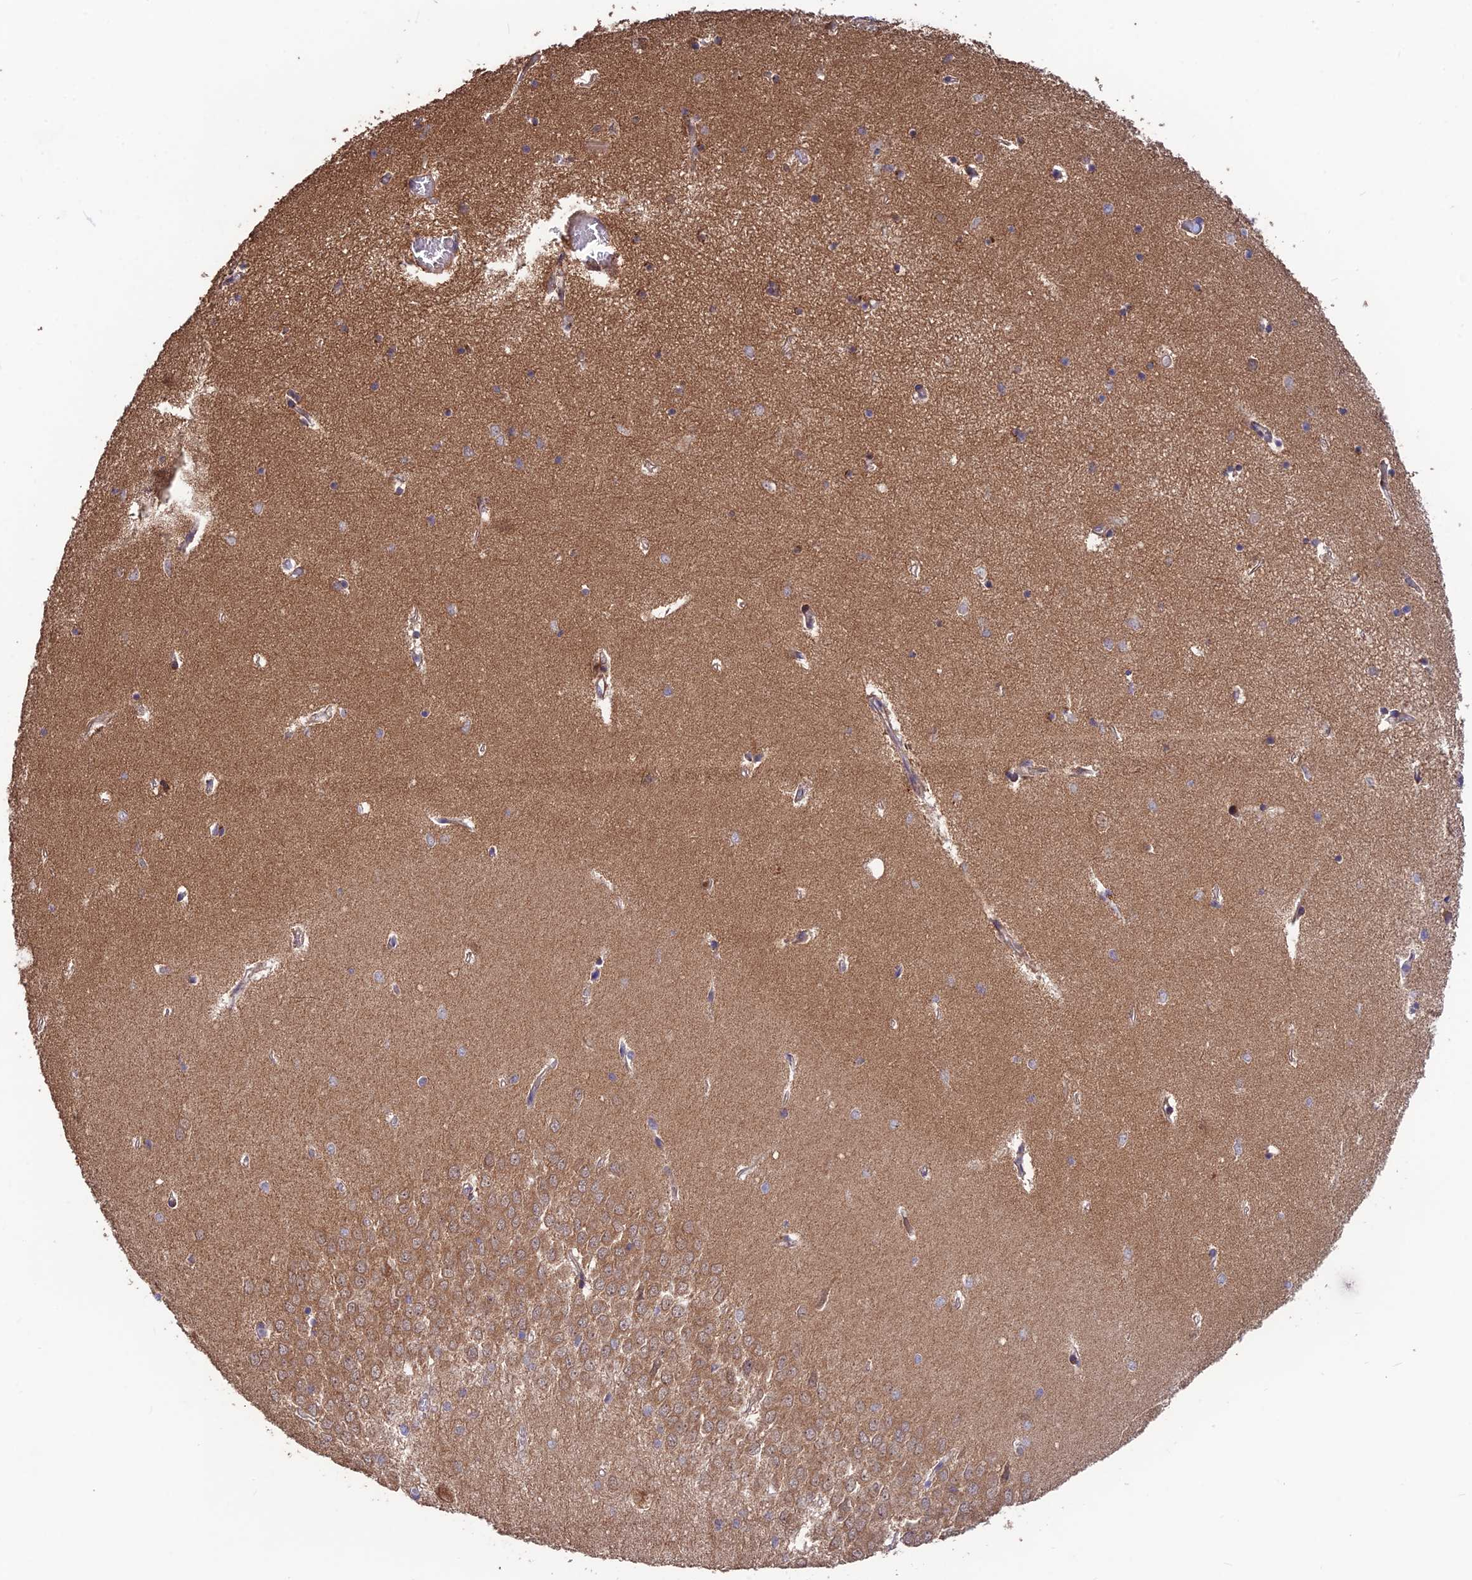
{"staining": {"intensity": "weak", "quantity": "25%-75%", "location": "cytoplasmic/membranous"}, "tissue": "hippocampus", "cell_type": "Glial cells", "image_type": "normal", "snomed": [{"axis": "morphology", "description": "Normal tissue, NOS"}, {"axis": "topography", "description": "Hippocampus"}], "caption": "Protein staining demonstrates weak cytoplasmic/membranous expression in about 25%-75% of glial cells in normal hippocampus.", "gene": "SHISA5", "patient": {"sex": "female", "age": 64}}